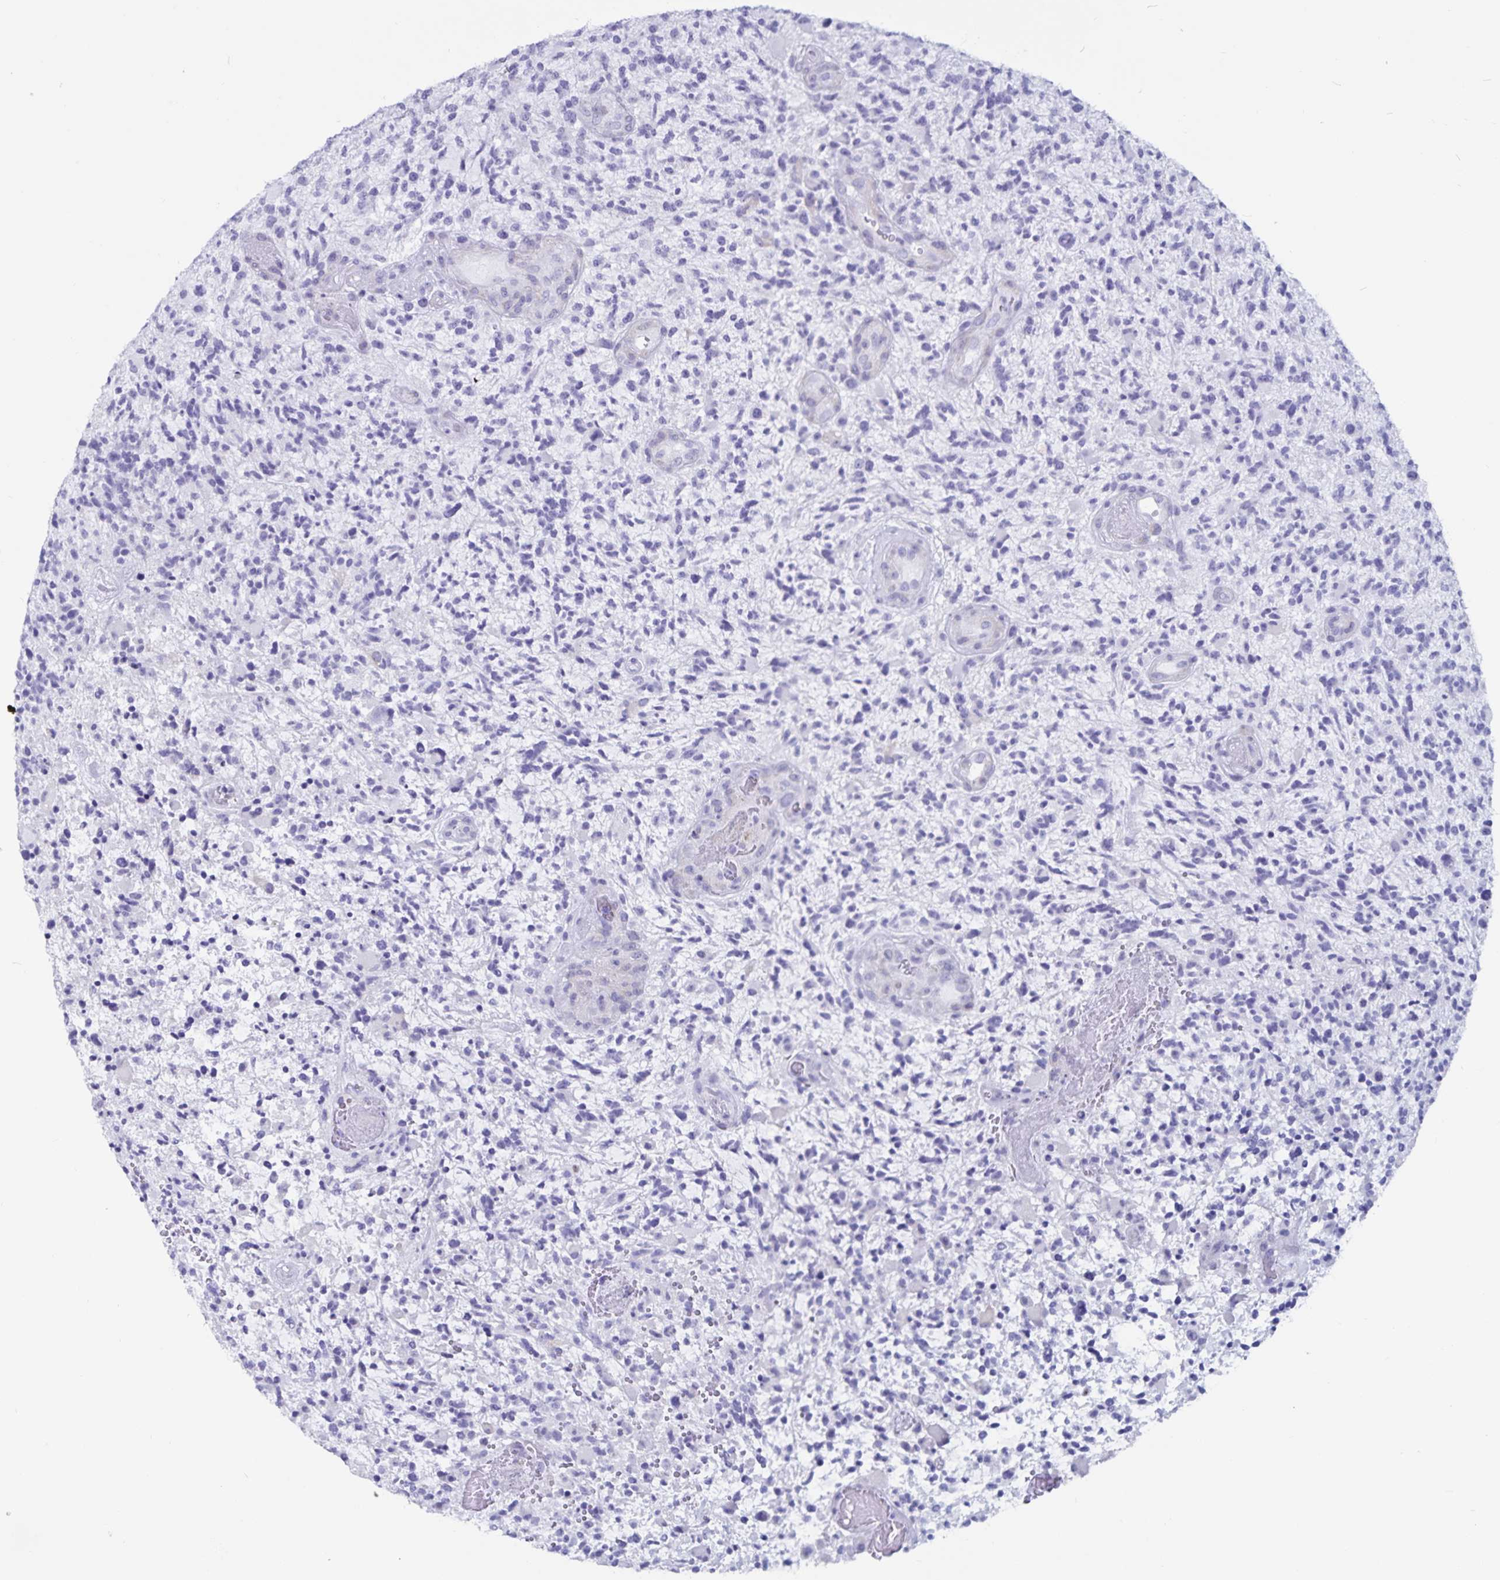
{"staining": {"intensity": "negative", "quantity": "none", "location": "none"}, "tissue": "glioma", "cell_type": "Tumor cells", "image_type": "cancer", "snomed": [{"axis": "morphology", "description": "Glioma, malignant, High grade"}, {"axis": "topography", "description": "Brain"}], "caption": "This is an immunohistochemistry (IHC) histopathology image of human high-grade glioma (malignant). There is no staining in tumor cells.", "gene": "GPR137", "patient": {"sex": "female", "age": 71}}